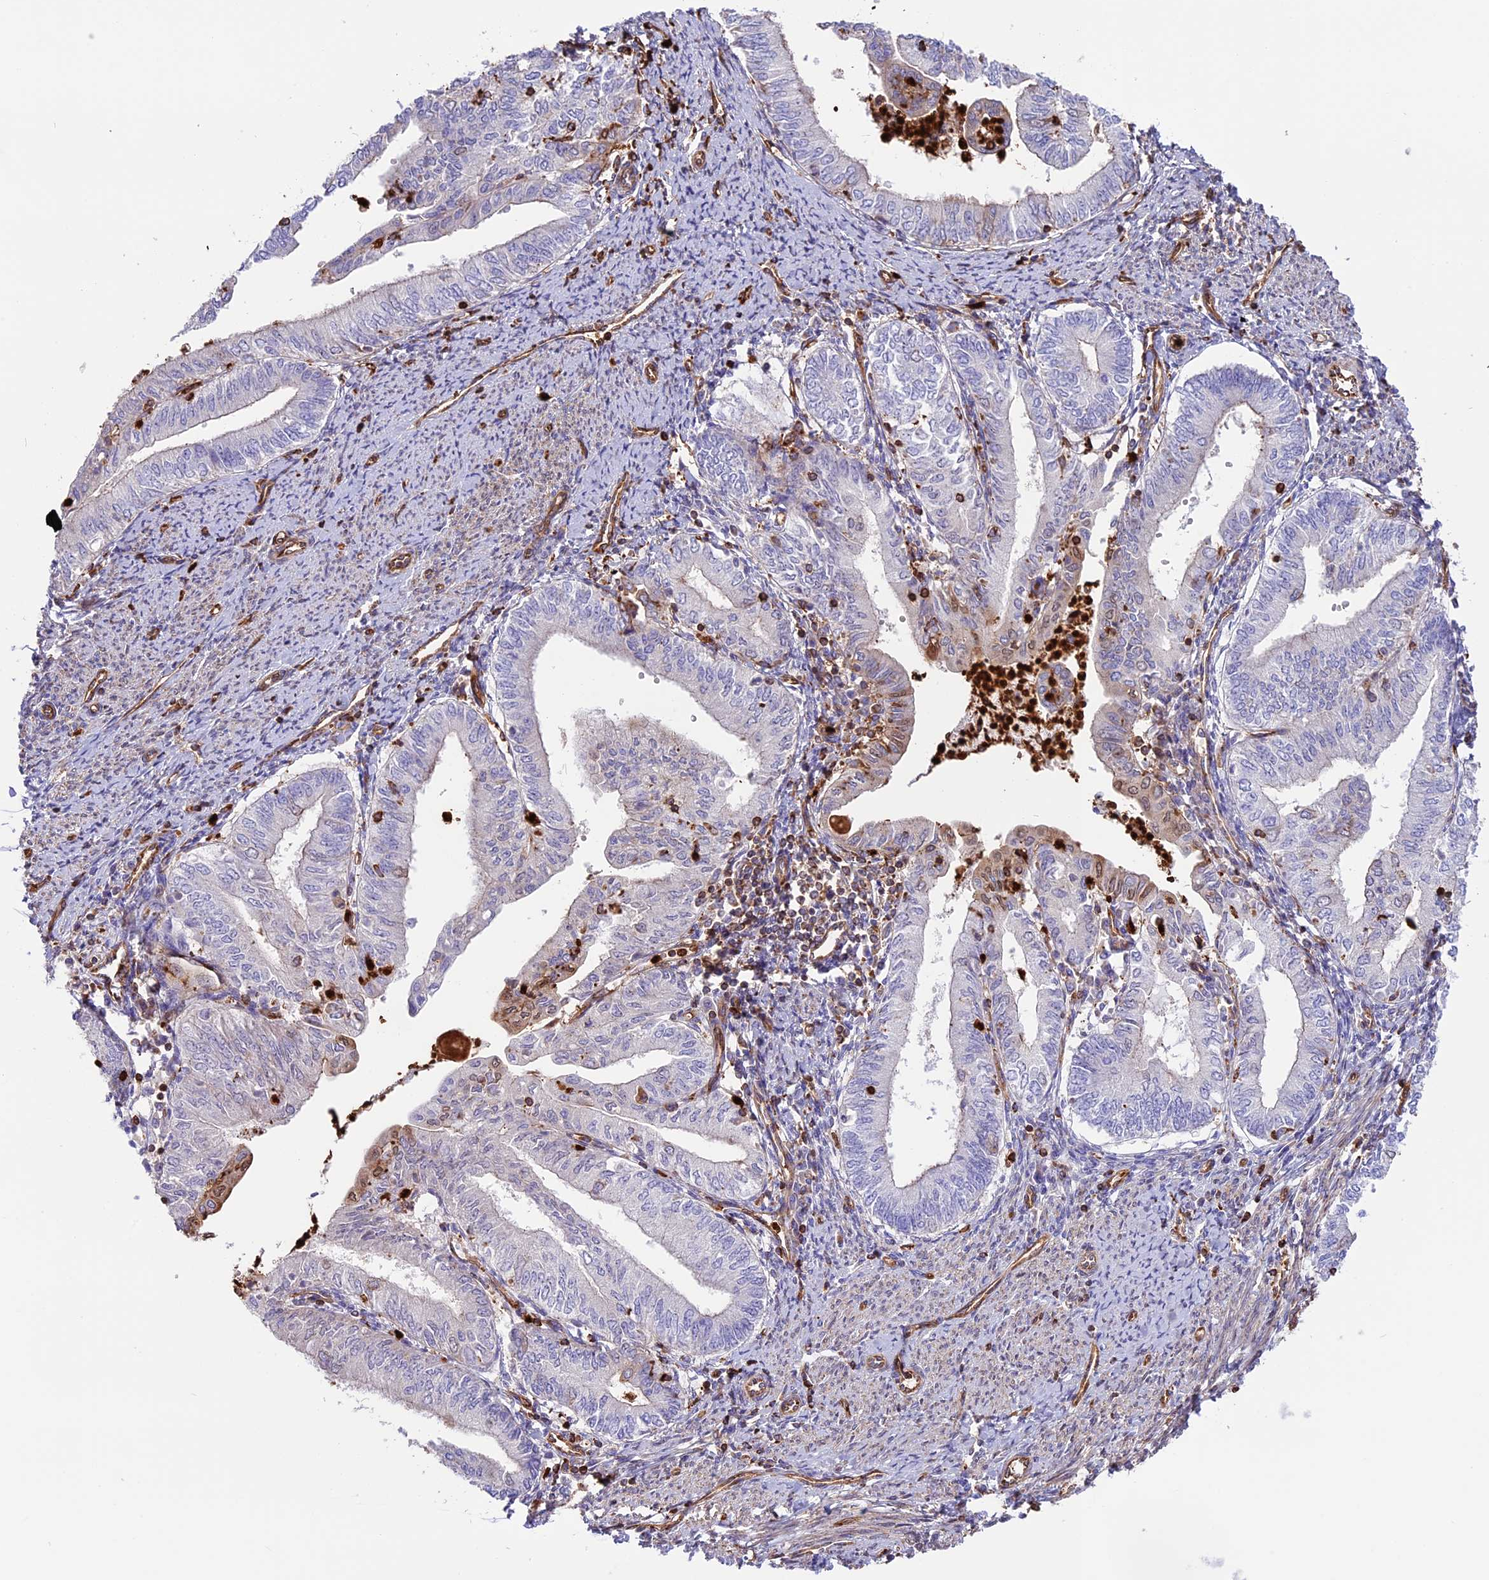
{"staining": {"intensity": "negative", "quantity": "none", "location": "none"}, "tissue": "endometrial cancer", "cell_type": "Tumor cells", "image_type": "cancer", "snomed": [{"axis": "morphology", "description": "Adenocarcinoma, NOS"}, {"axis": "topography", "description": "Endometrium"}], "caption": "IHC histopathology image of neoplastic tissue: endometrial cancer (adenocarcinoma) stained with DAB (3,3'-diaminobenzidine) shows no significant protein expression in tumor cells.", "gene": "CD99L2", "patient": {"sex": "female", "age": 66}}